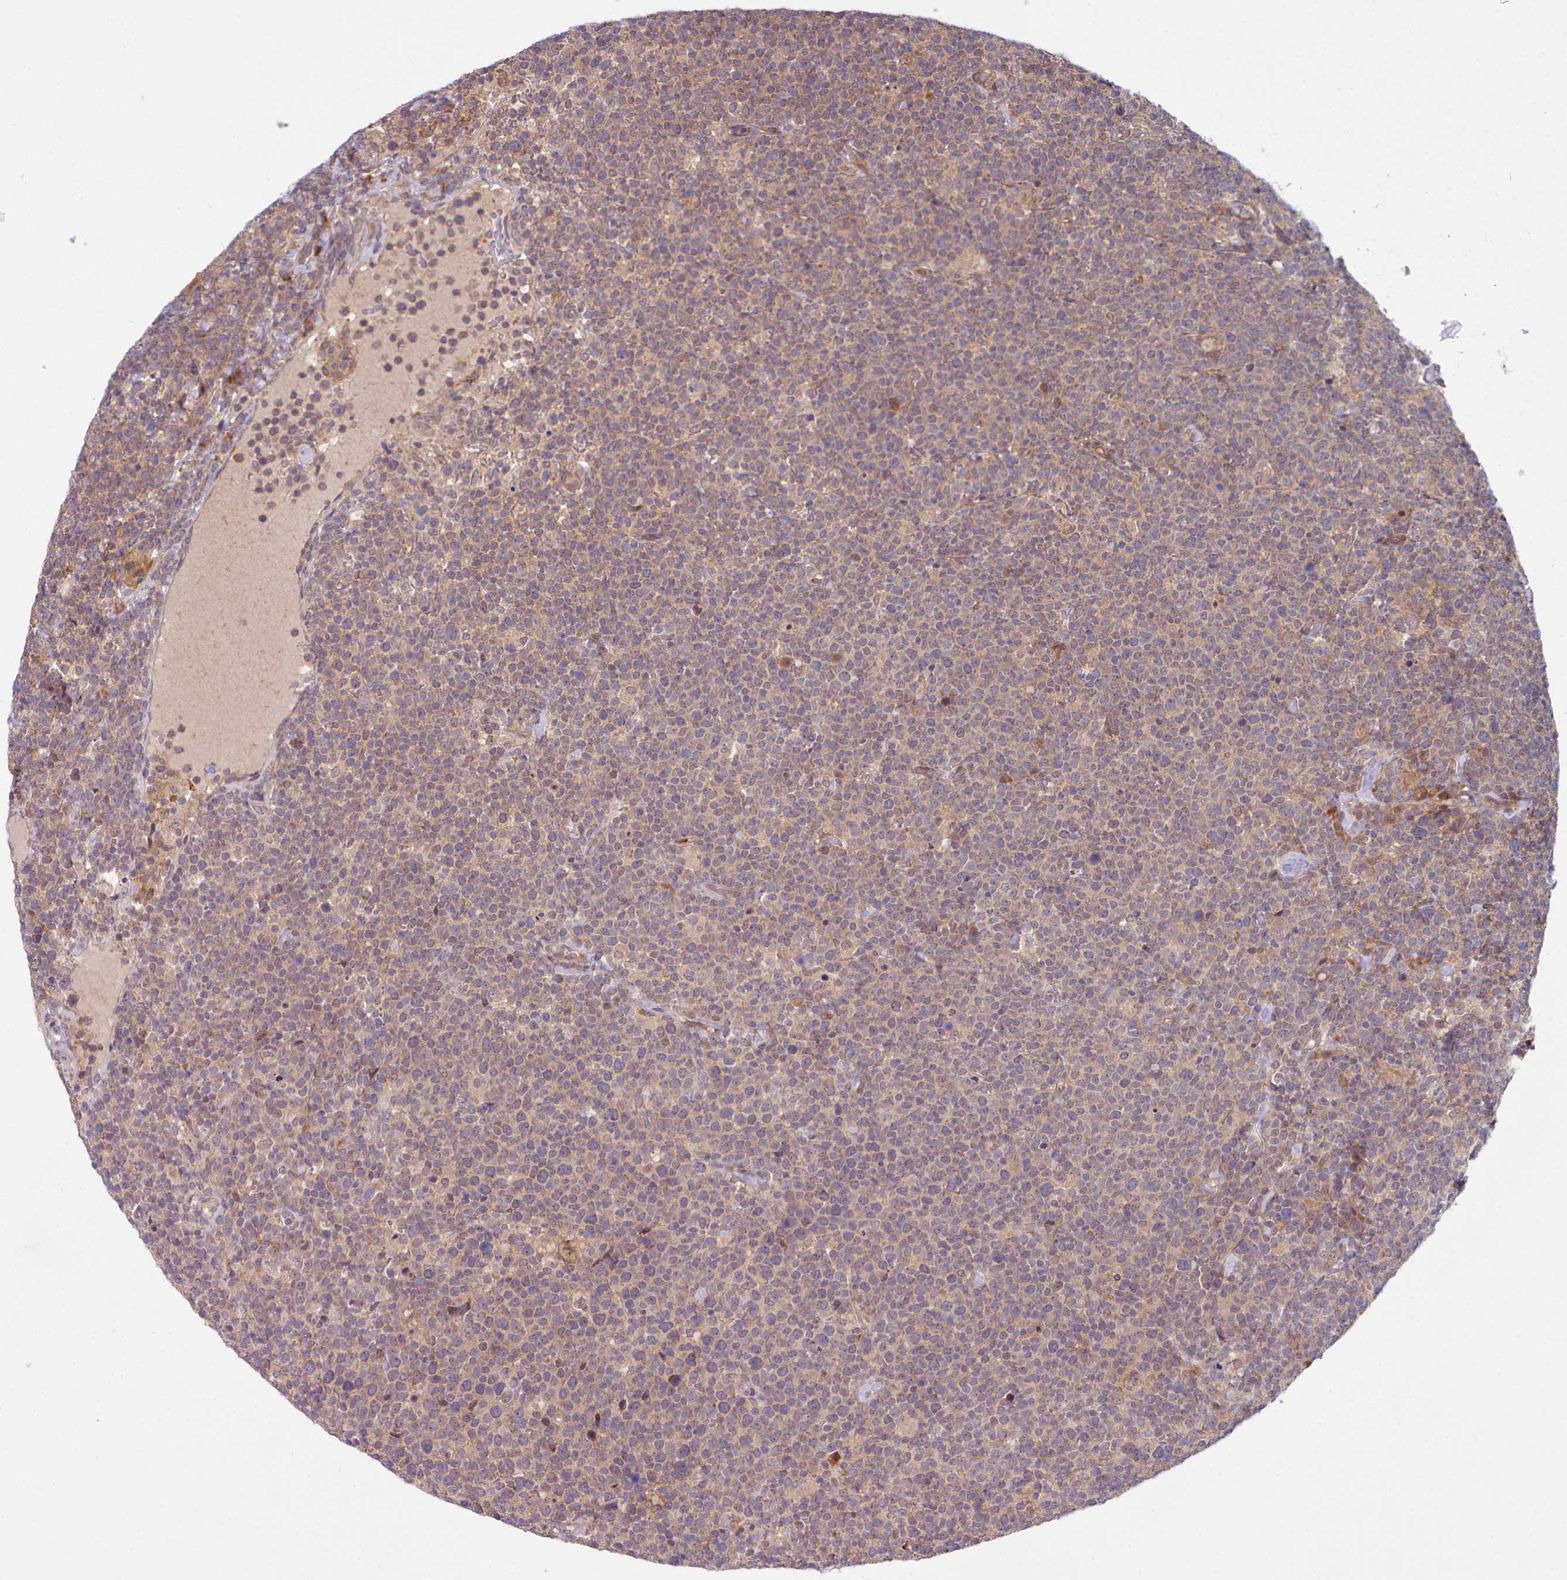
{"staining": {"intensity": "weak", "quantity": ">75%", "location": "cytoplasmic/membranous"}, "tissue": "lymphoma", "cell_type": "Tumor cells", "image_type": "cancer", "snomed": [{"axis": "morphology", "description": "Malignant lymphoma, non-Hodgkin's type, High grade"}, {"axis": "topography", "description": "Lymph node"}], "caption": "A low amount of weak cytoplasmic/membranous positivity is identified in approximately >75% of tumor cells in lymphoma tissue. Immunohistochemistry (ihc) stains the protein in brown and the nuclei are stained blue.", "gene": "TRIM26", "patient": {"sex": "male", "age": 61}}